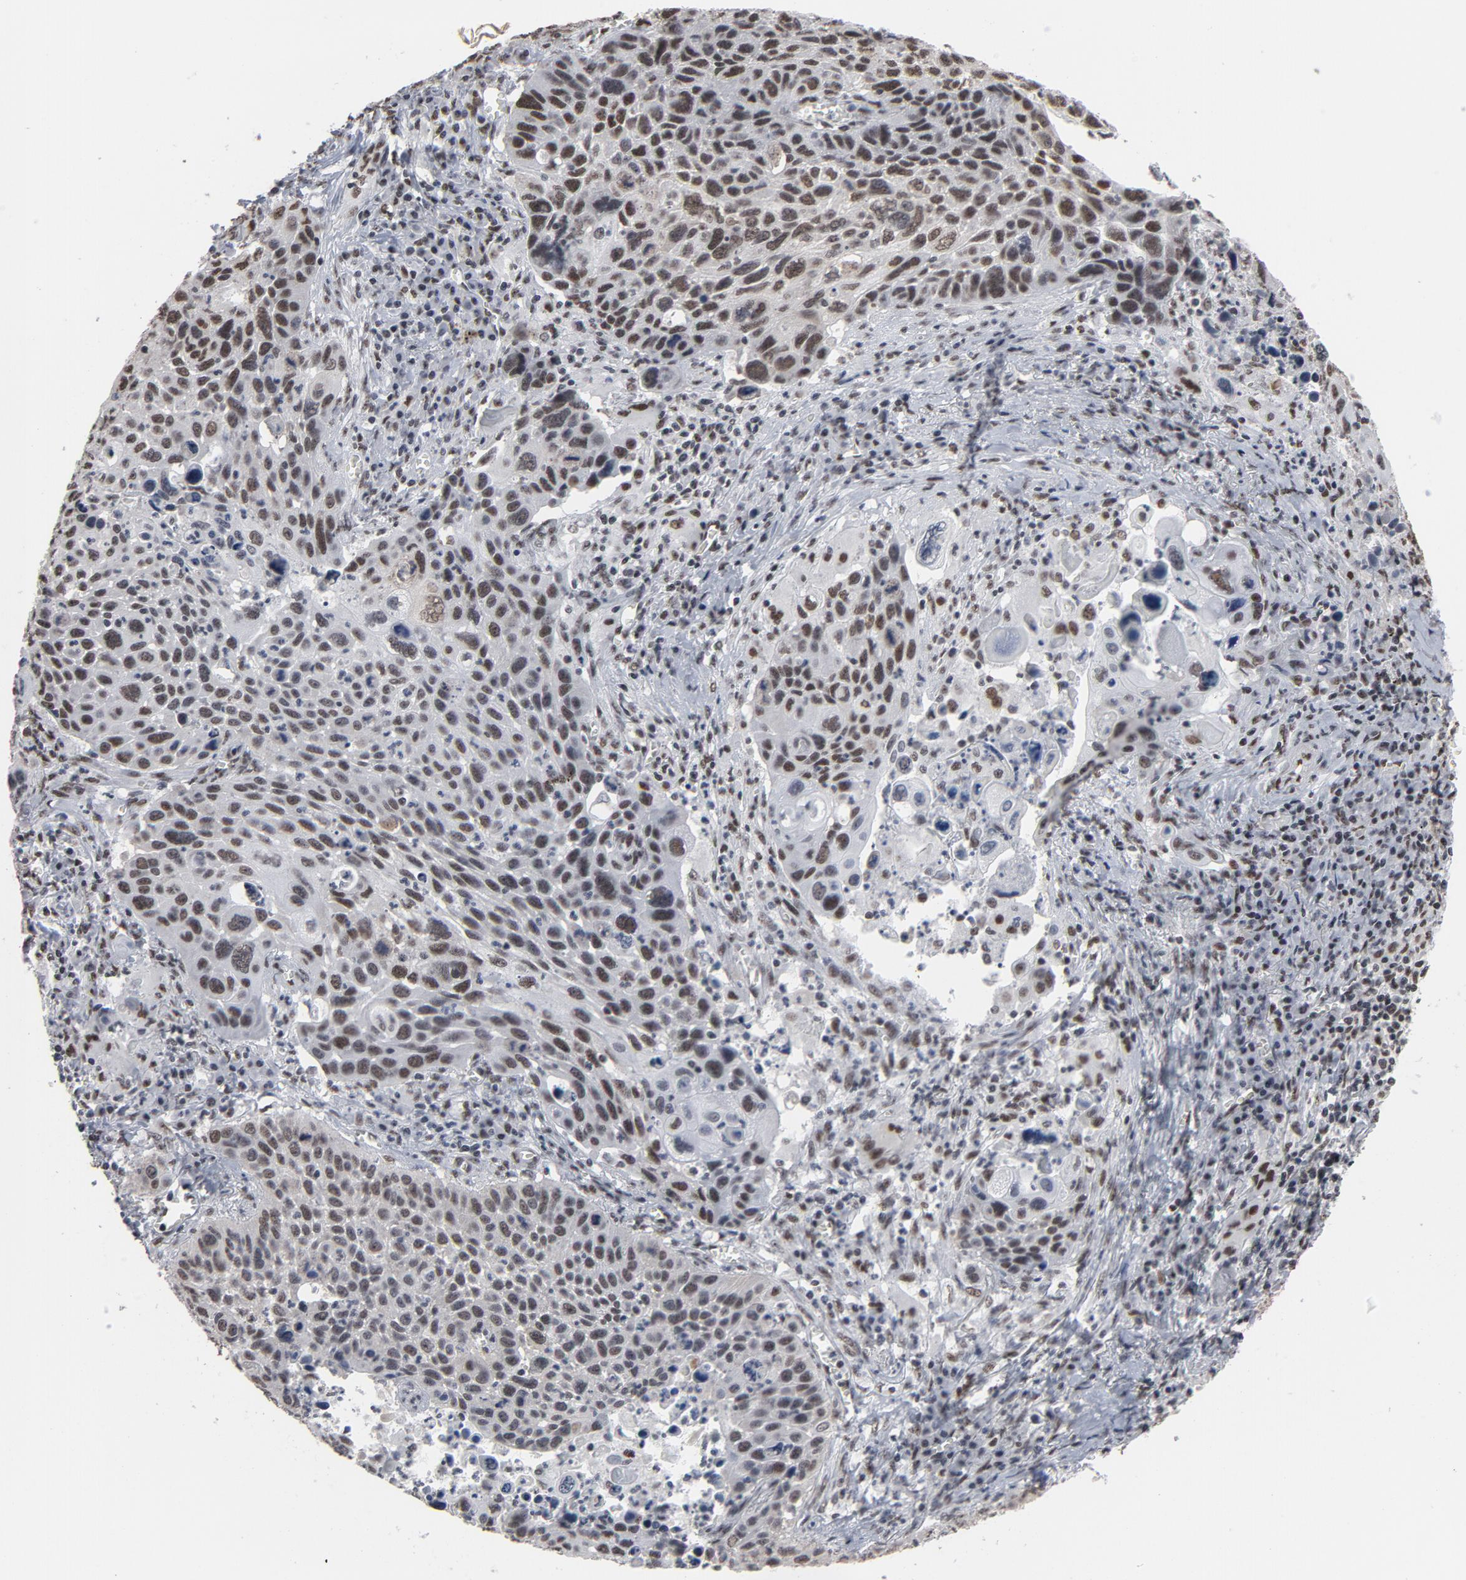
{"staining": {"intensity": "moderate", "quantity": ">75%", "location": "nuclear"}, "tissue": "lung cancer", "cell_type": "Tumor cells", "image_type": "cancer", "snomed": [{"axis": "morphology", "description": "Squamous cell carcinoma, NOS"}, {"axis": "topography", "description": "Lung"}], "caption": "Protein staining of squamous cell carcinoma (lung) tissue displays moderate nuclear positivity in about >75% of tumor cells. (Brightfield microscopy of DAB IHC at high magnification).", "gene": "MRE11", "patient": {"sex": "male", "age": 68}}